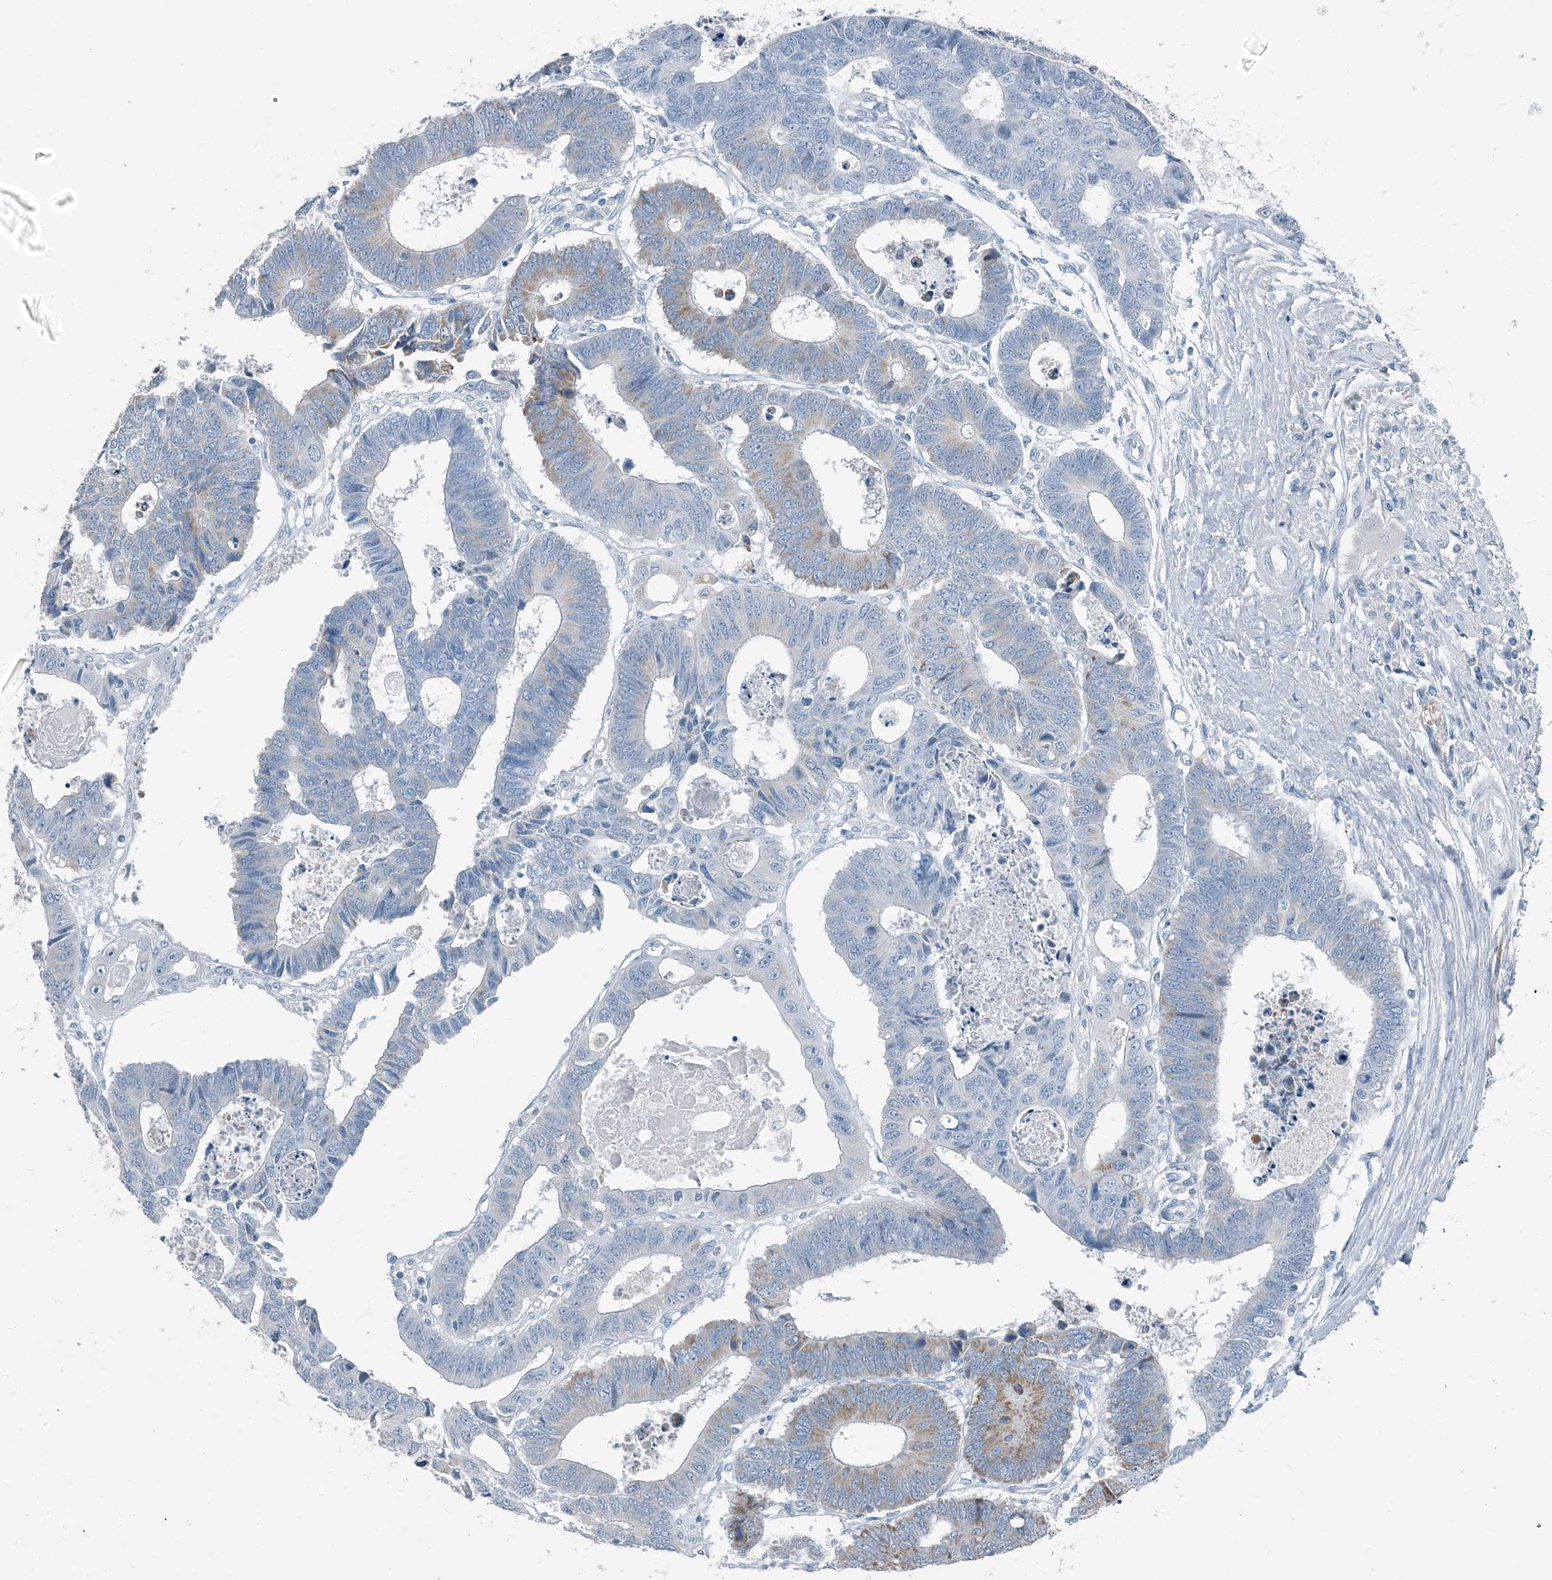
{"staining": {"intensity": "negative", "quantity": "none", "location": "none"}, "tissue": "colorectal cancer", "cell_type": "Tumor cells", "image_type": "cancer", "snomed": [{"axis": "morphology", "description": "Adenocarcinoma, NOS"}, {"axis": "topography", "description": "Rectum"}], "caption": "High magnification brightfield microscopy of colorectal cancer (adenocarcinoma) stained with DAB (3,3'-diaminobenzidine) (brown) and counterstained with hematoxylin (blue): tumor cells show no significant staining. The staining was performed using DAB (3,3'-diaminobenzidine) to visualize the protein expression in brown, while the nuclei were stained in blue with hematoxylin (Magnification: 20x).", "gene": "FAM162A", "patient": {"sex": "male", "age": 84}}